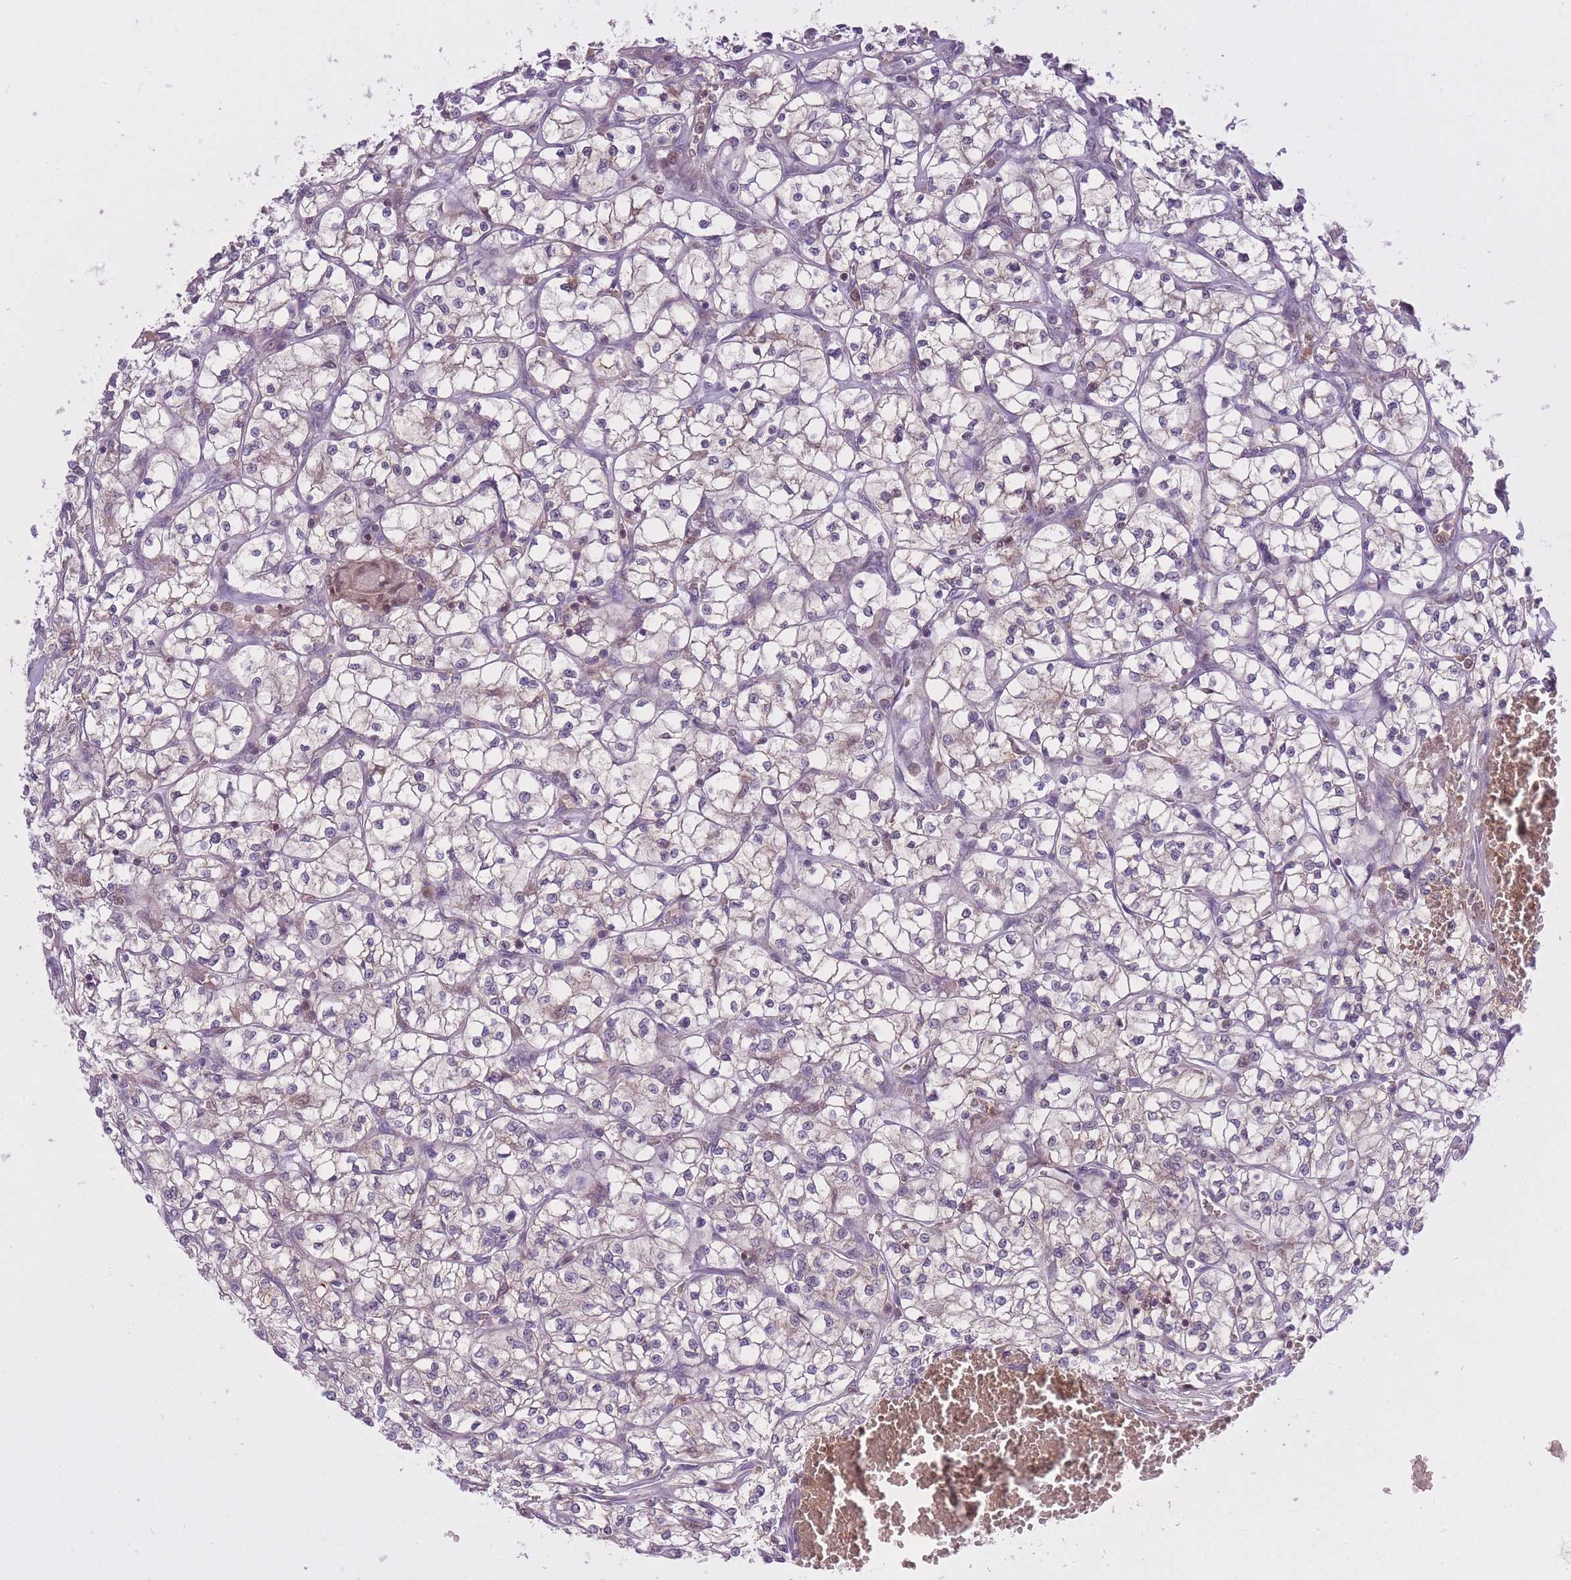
{"staining": {"intensity": "negative", "quantity": "none", "location": "none"}, "tissue": "renal cancer", "cell_type": "Tumor cells", "image_type": "cancer", "snomed": [{"axis": "morphology", "description": "Adenocarcinoma, NOS"}, {"axis": "topography", "description": "Kidney"}], "caption": "High power microscopy histopathology image of an immunohistochemistry image of renal cancer, revealing no significant positivity in tumor cells.", "gene": "CXorf38", "patient": {"sex": "female", "age": 64}}